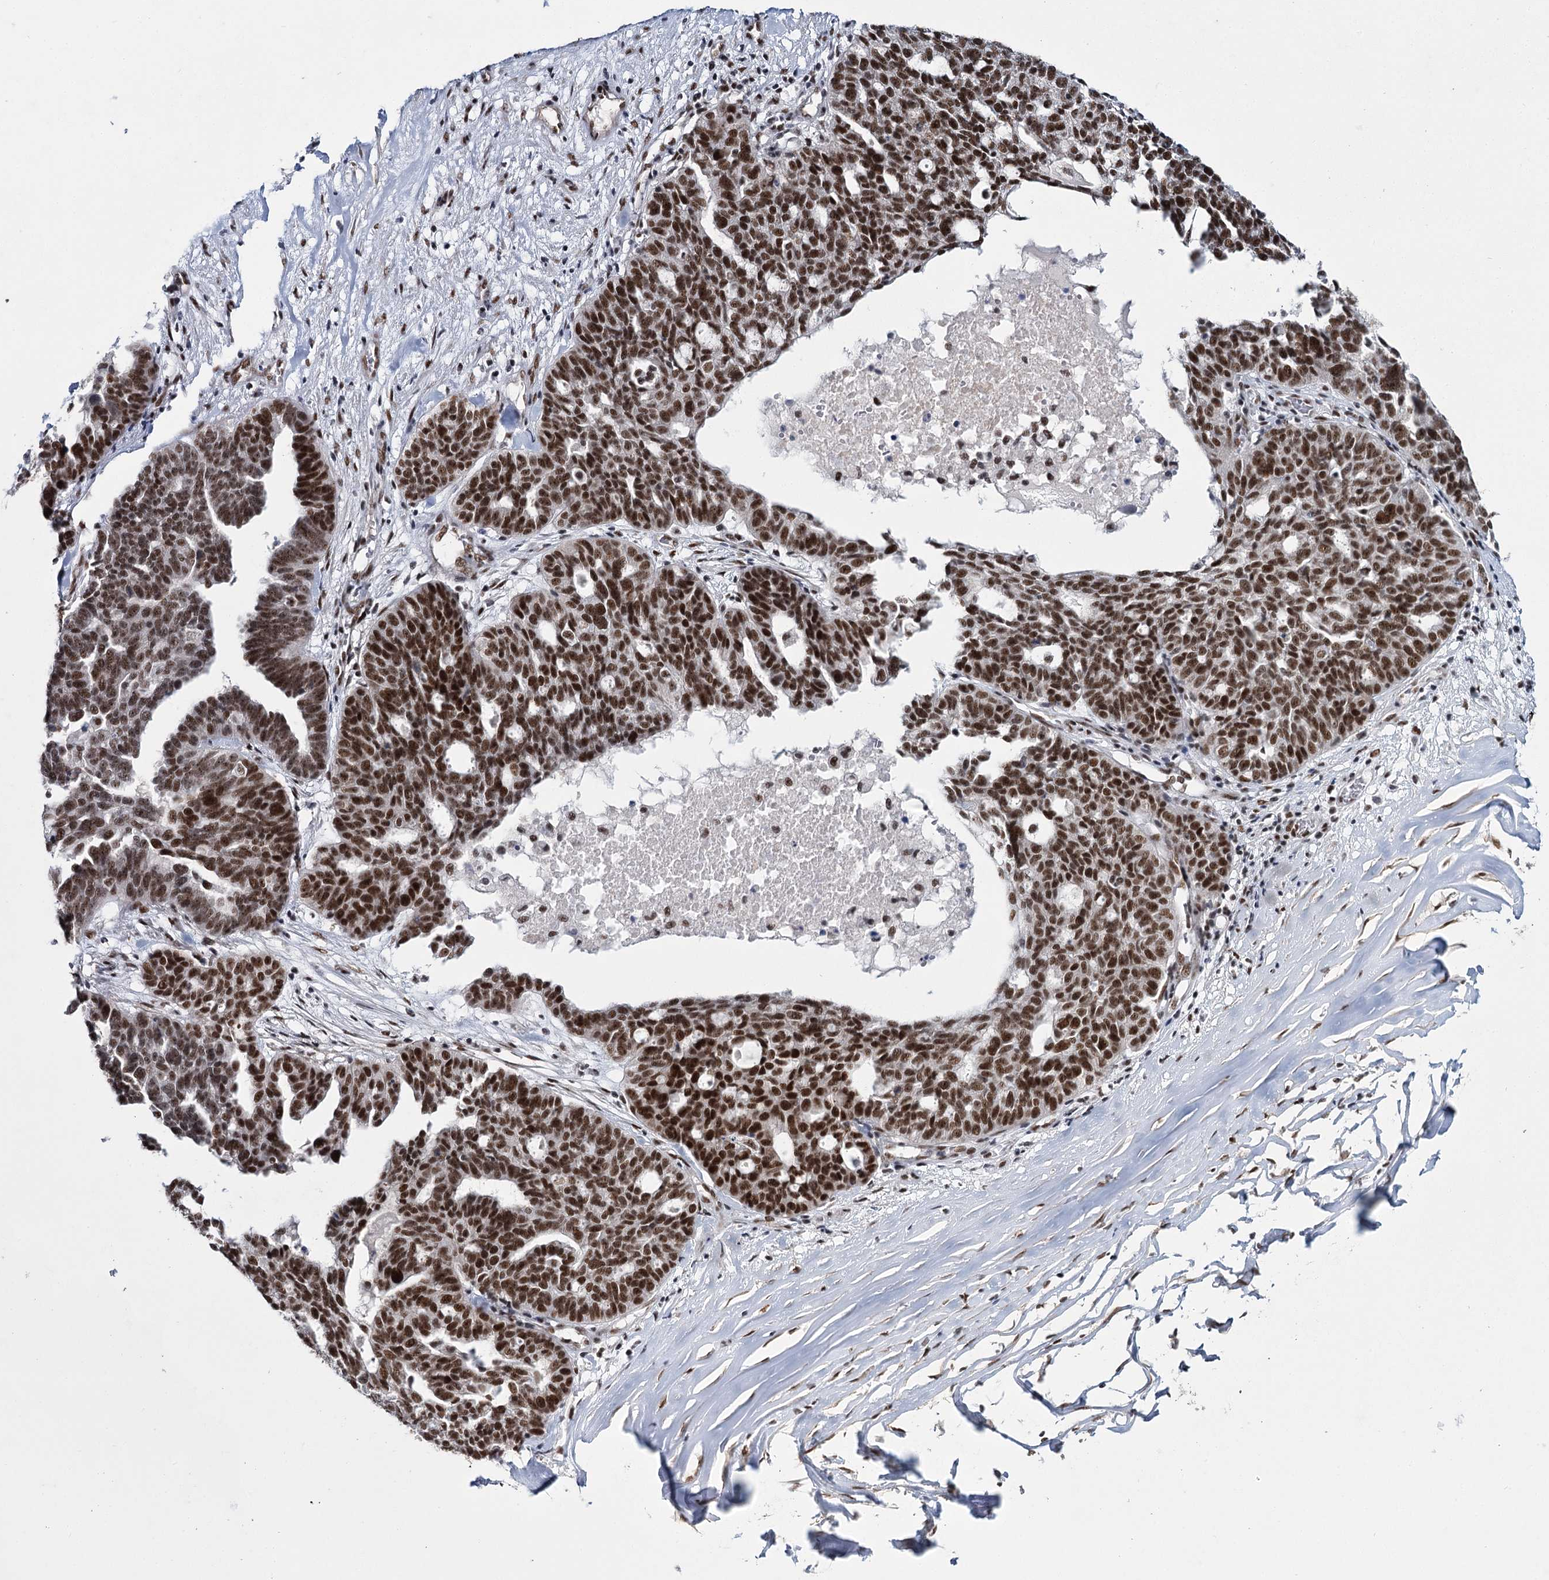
{"staining": {"intensity": "strong", "quantity": ">75%", "location": "nuclear"}, "tissue": "ovarian cancer", "cell_type": "Tumor cells", "image_type": "cancer", "snomed": [{"axis": "morphology", "description": "Cystadenocarcinoma, serous, NOS"}, {"axis": "topography", "description": "Ovary"}], "caption": "This is an image of immunohistochemistry staining of ovarian cancer (serous cystadenocarcinoma), which shows strong expression in the nuclear of tumor cells.", "gene": "SCAF8", "patient": {"sex": "female", "age": 59}}